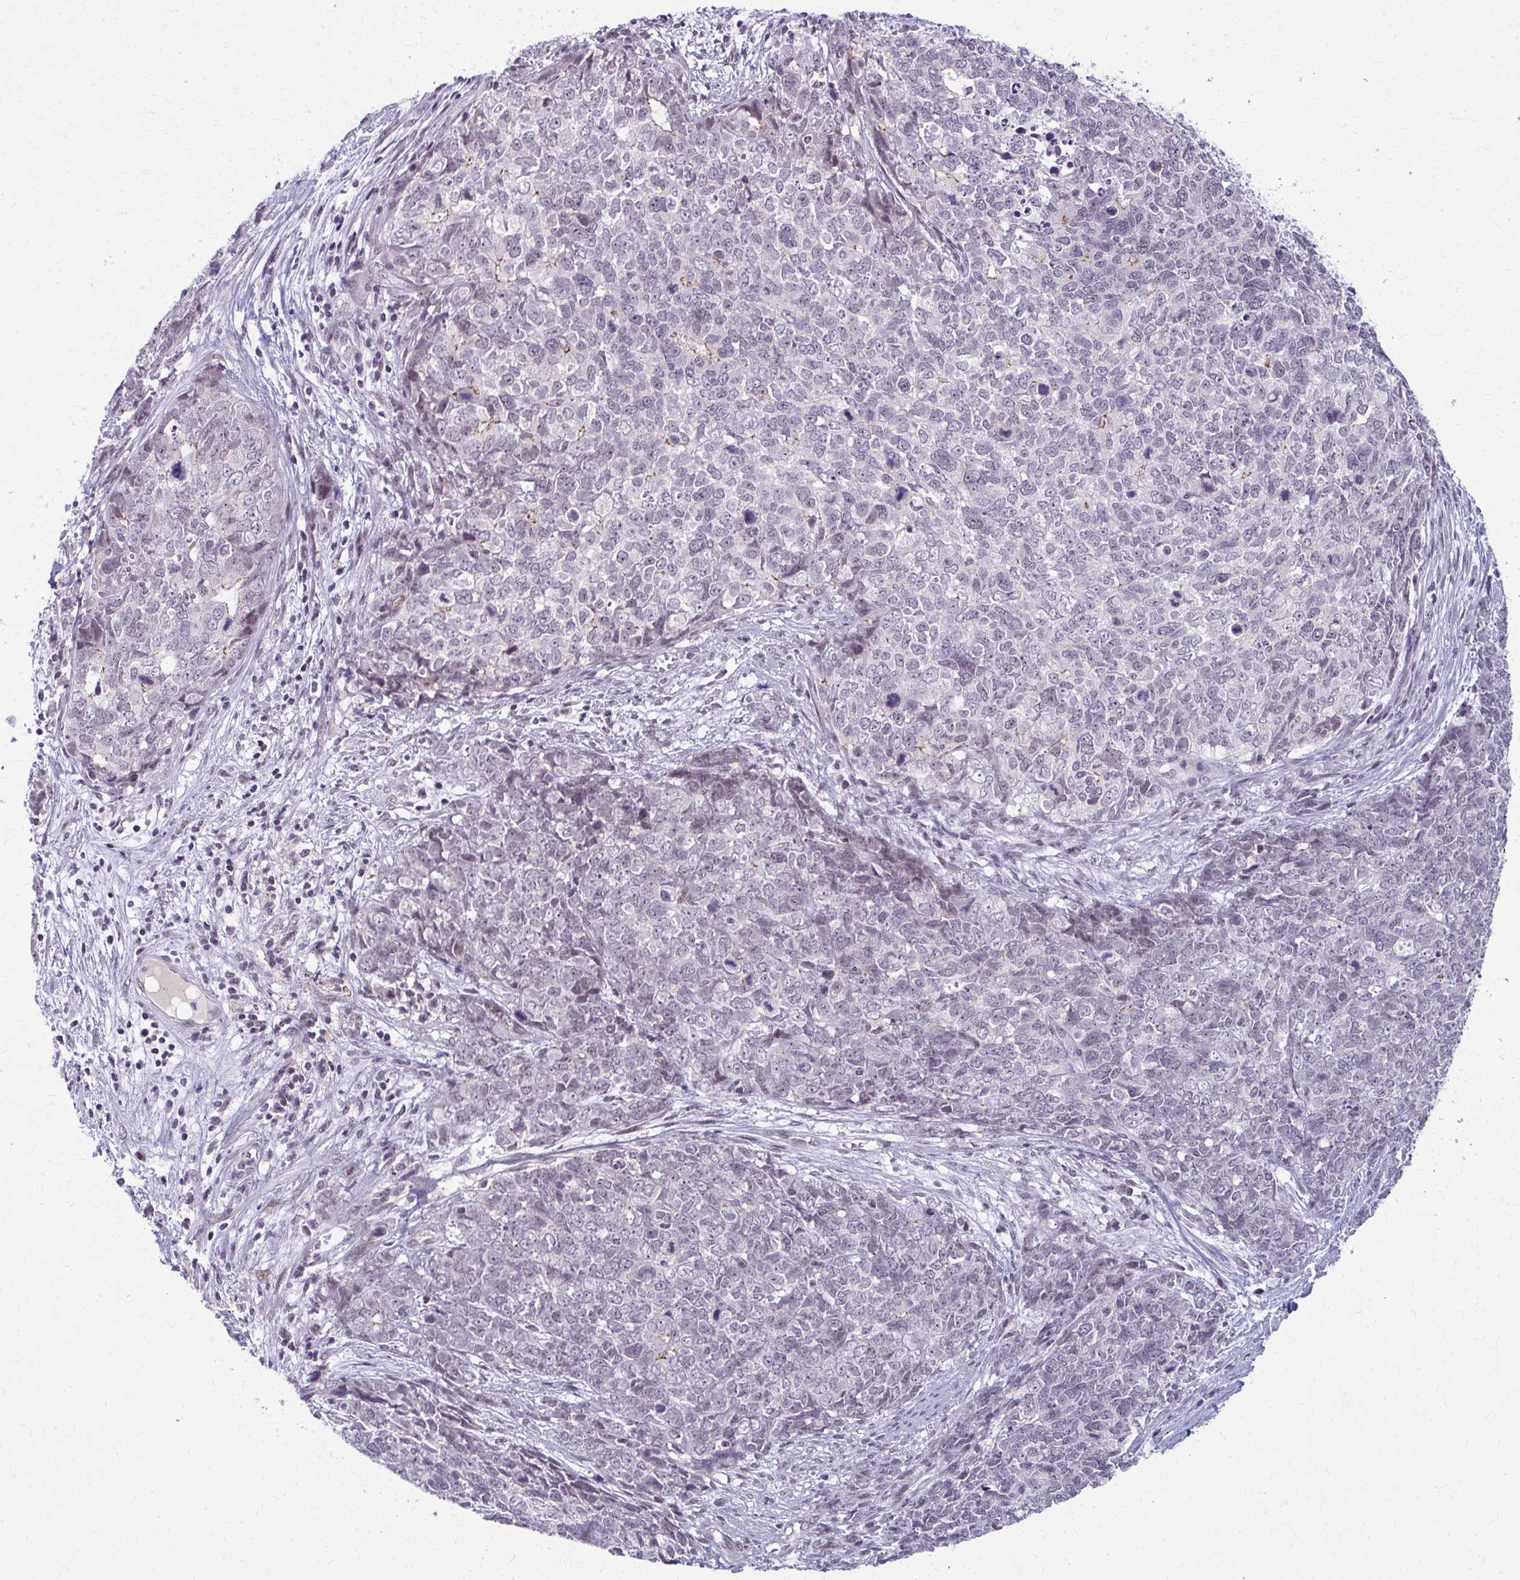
{"staining": {"intensity": "negative", "quantity": "none", "location": "none"}, "tissue": "cervical cancer", "cell_type": "Tumor cells", "image_type": "cancer", "snomed": [{"axis": "morphology", "description": "Adenocarcinoma, NOS"}, {"axis": "topography", "description": "Cervix"}], "caption": "The photomicrograph exhibits no significant positivity in tumor cells of cervical cancer (adenocarcinoma).", "gene": "MAF1", "patient": {"sex": "female", "age": 63}}